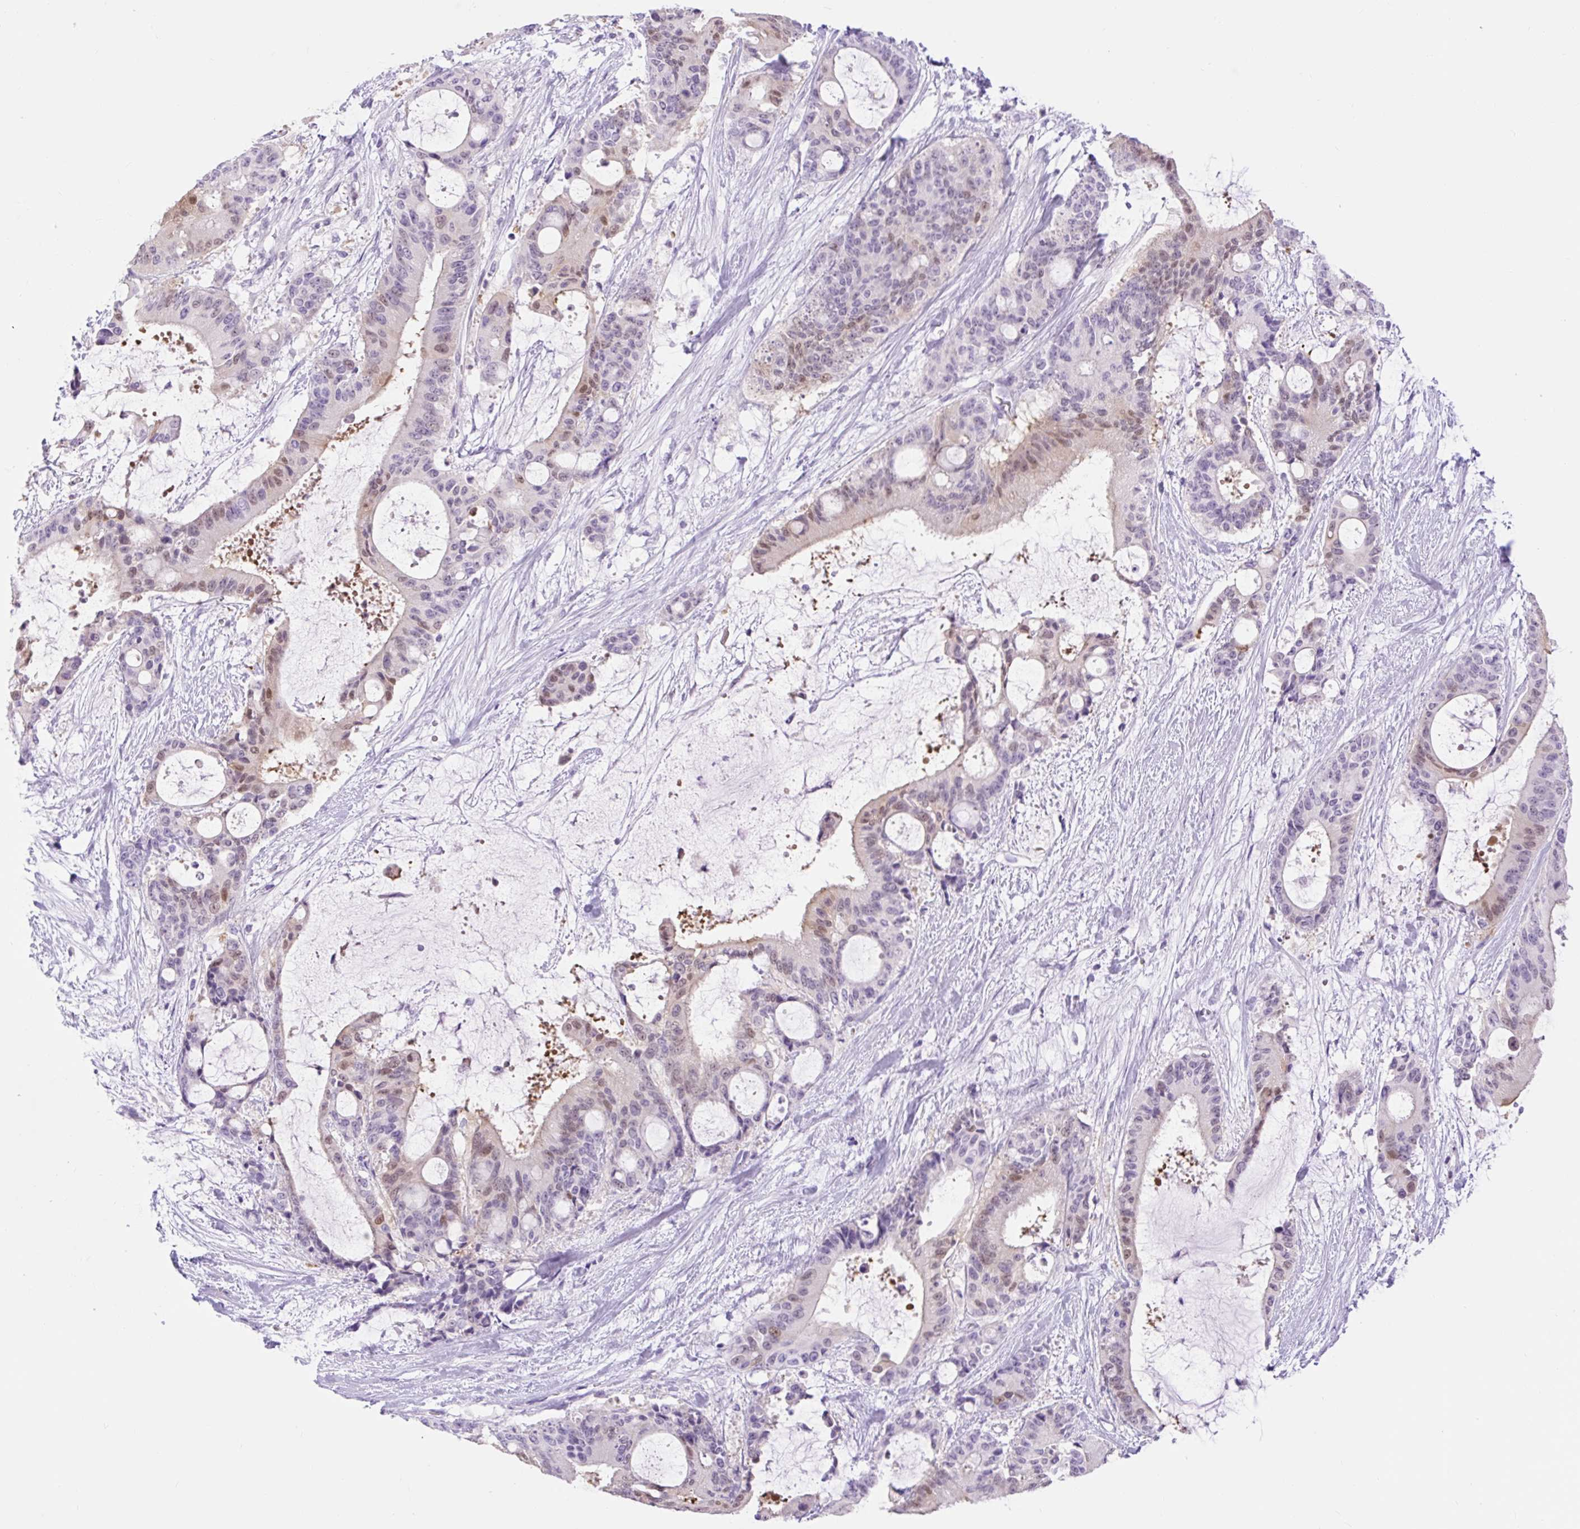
{"staining": {"intensity": "weak", "quantity": "<25%", "location": "nuclear"}, "tissue": "liver cancer", "cell_type": "Tumor cells", "image_type": "cancer", "snomed": [{"axis": "morphology", "description": "Normal tissue, NOS"}, {"axis": "morphology", "description": "Cholangiocarcinoma"}, {"axis": "topography", "description": "Liver"}, {"axis": "topography", "description": "Peripheral nerve tissue"}], "caption": "The photomicrograph displays no staining of tumor cells in cholangiocarcinoma (liver). Brightfield microscopy of immunohistochemistry (IHC) stained with DAB (3,3'-diaminobenzidine) (brown) and hematoxylin (blue), captured at high magnification.", "gene": "SLC25A40", "patient": {"sex": "female", "age": 73}}